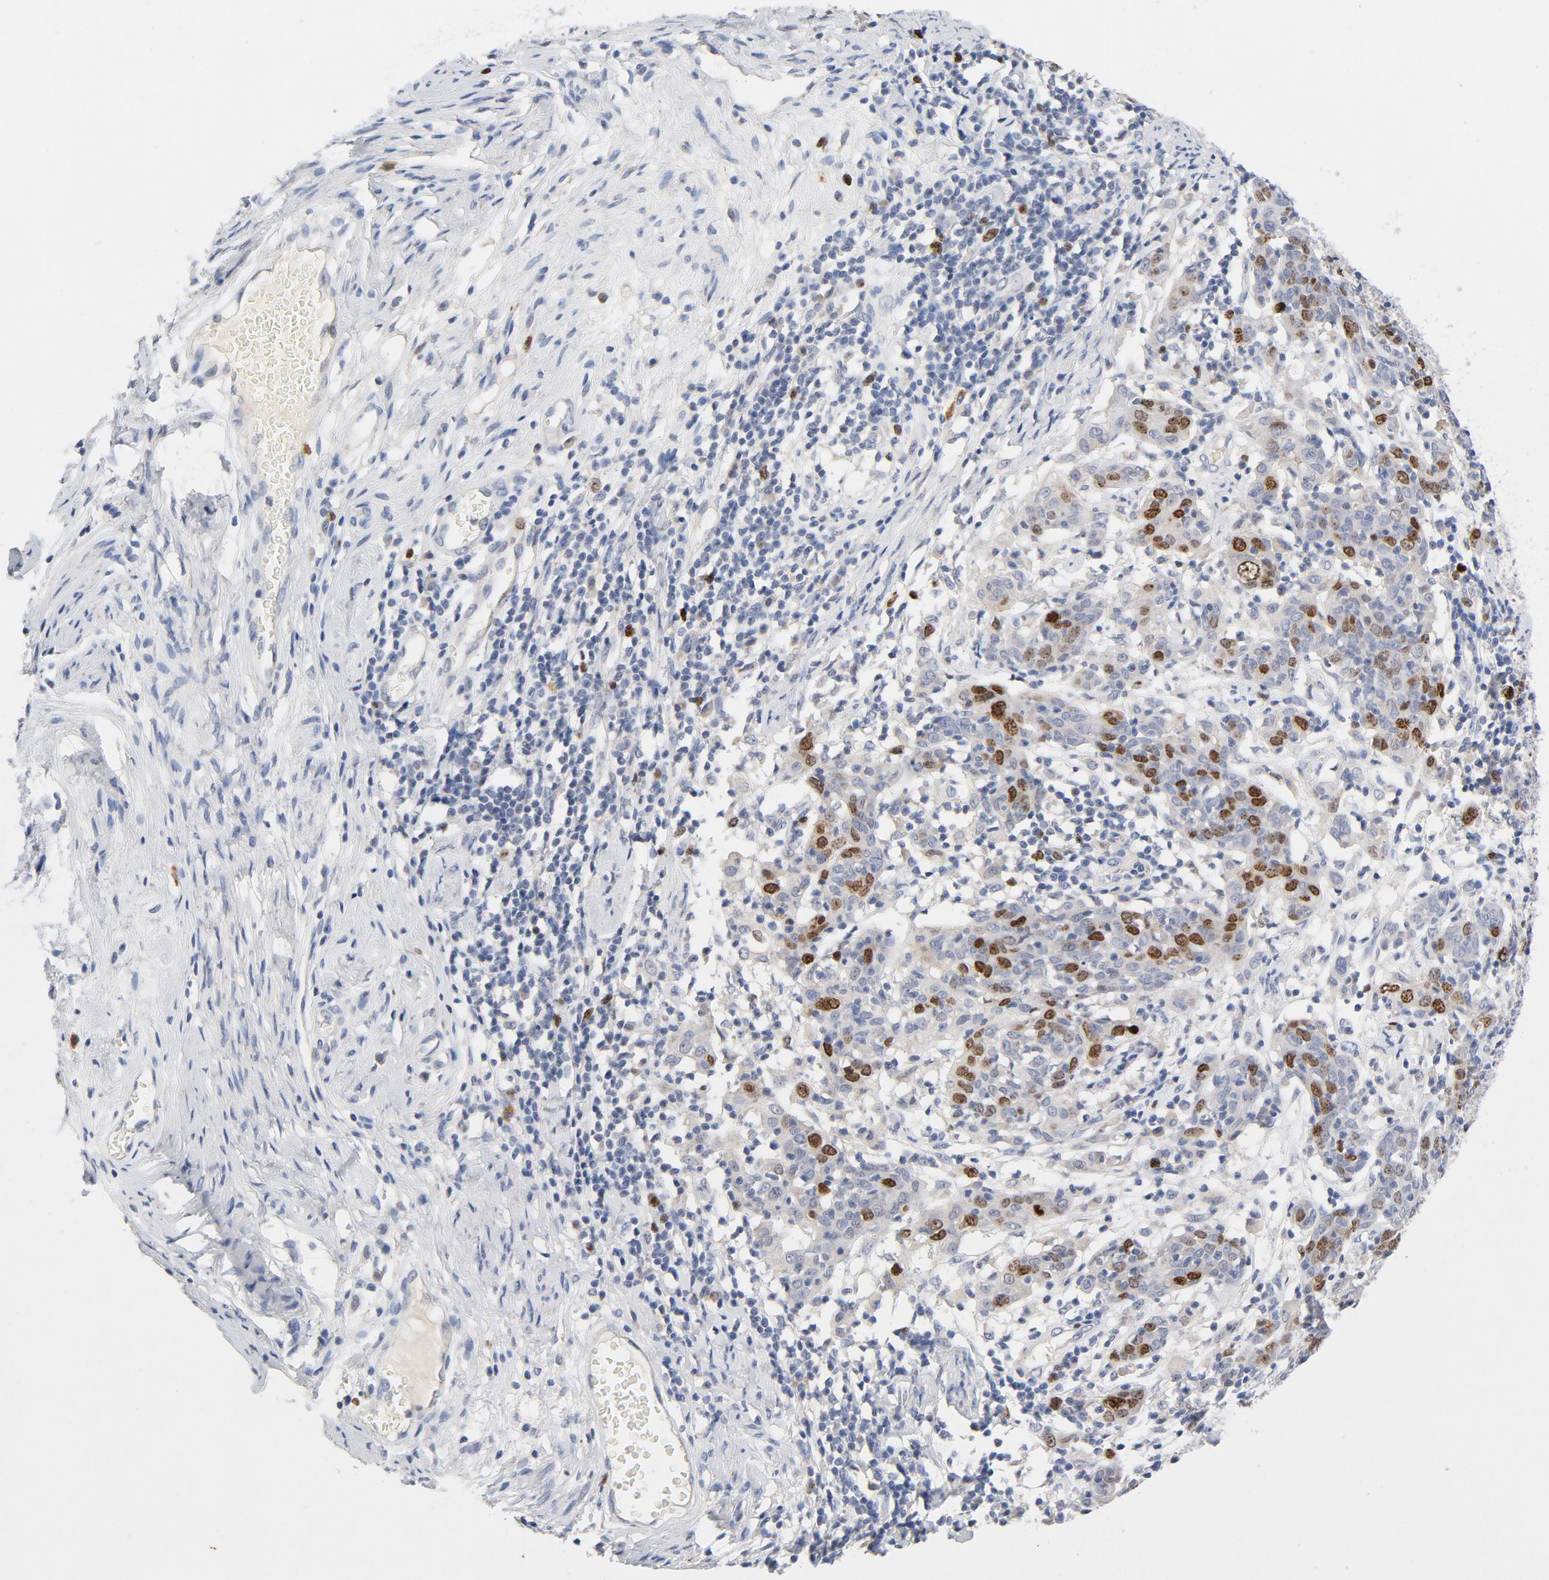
{"staining": {"intensity": "moderate", "quantity": "<25%", "location": "nuclear"}, "tissue": "cervical cancer", "cell_type": "Tumor cells", "image_type": "cancer", "snomed": [{"axis": "morphology", "description": "Normal tissue, NOS"}, {"axis": "morphology", "description": "Squamous cell carcinoma, NOS"}, {"axis": "topography", "description": "Cervix"}], "caption": "Cervical cancer stained for a protein displays moderate nuclear positivity in tumor cells. The staining is performed using DAB brown chromogen to label protein expression. The nuclei are counter-stained blue using hematoxylin.", "gene": "BIRC5", "patient": {"sex": "female", "age": 67}}